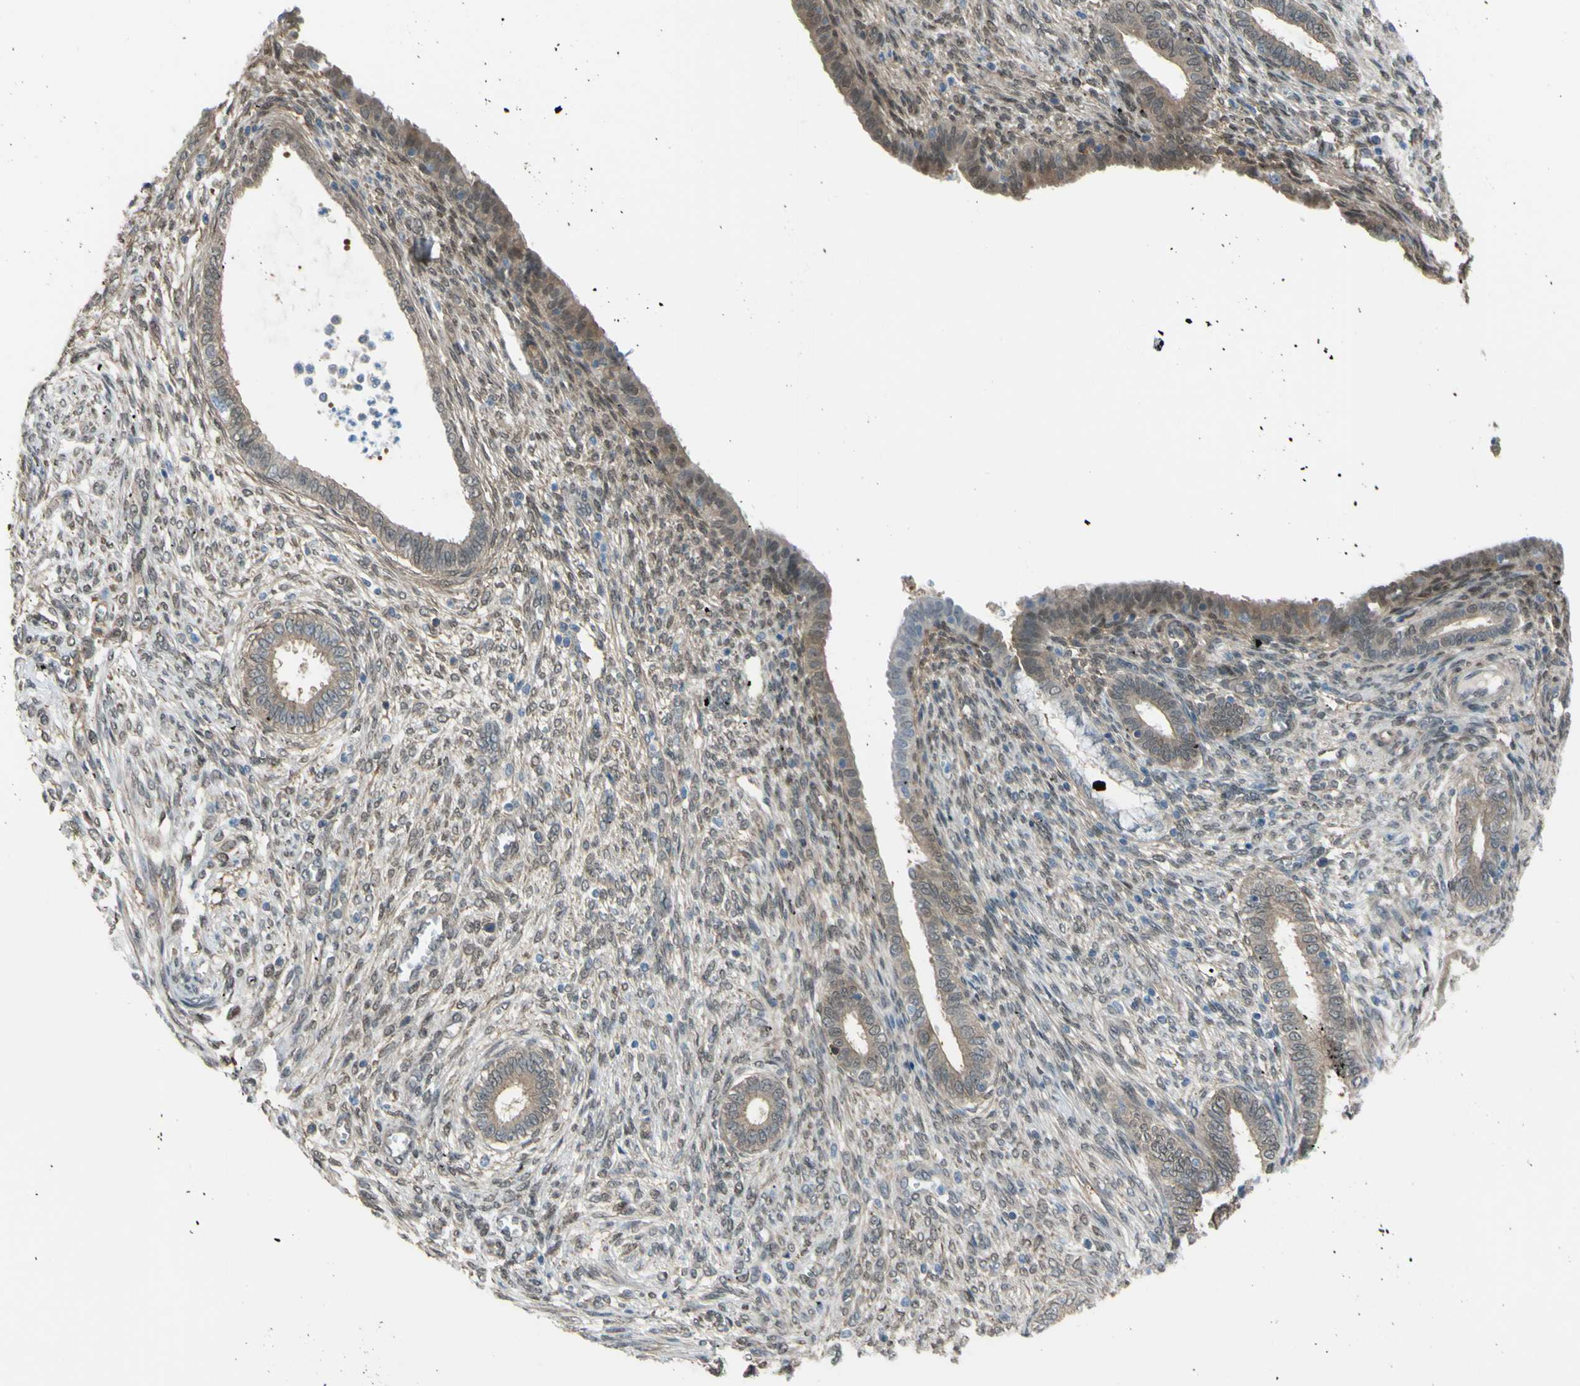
{"staining": {"intensity": "negative", "quantity": "none", "location": "none"}, "tissue": "endometrium", "cell_type": "Cells in endometrial stroma", "image_type": "normal", "snomed": [{"axis": "morphology", "description": "Normal tissue, NOS"}, {"axis": "topography", "description": "Endometrium"}], "caption": "A high-resolution micrograph shows IHC staining of normal endometrium, which displays no significant expression in cells in endometrial stroma.", "gene": "YWHAQ", "patient": {"sex": "female", "age": 72}}